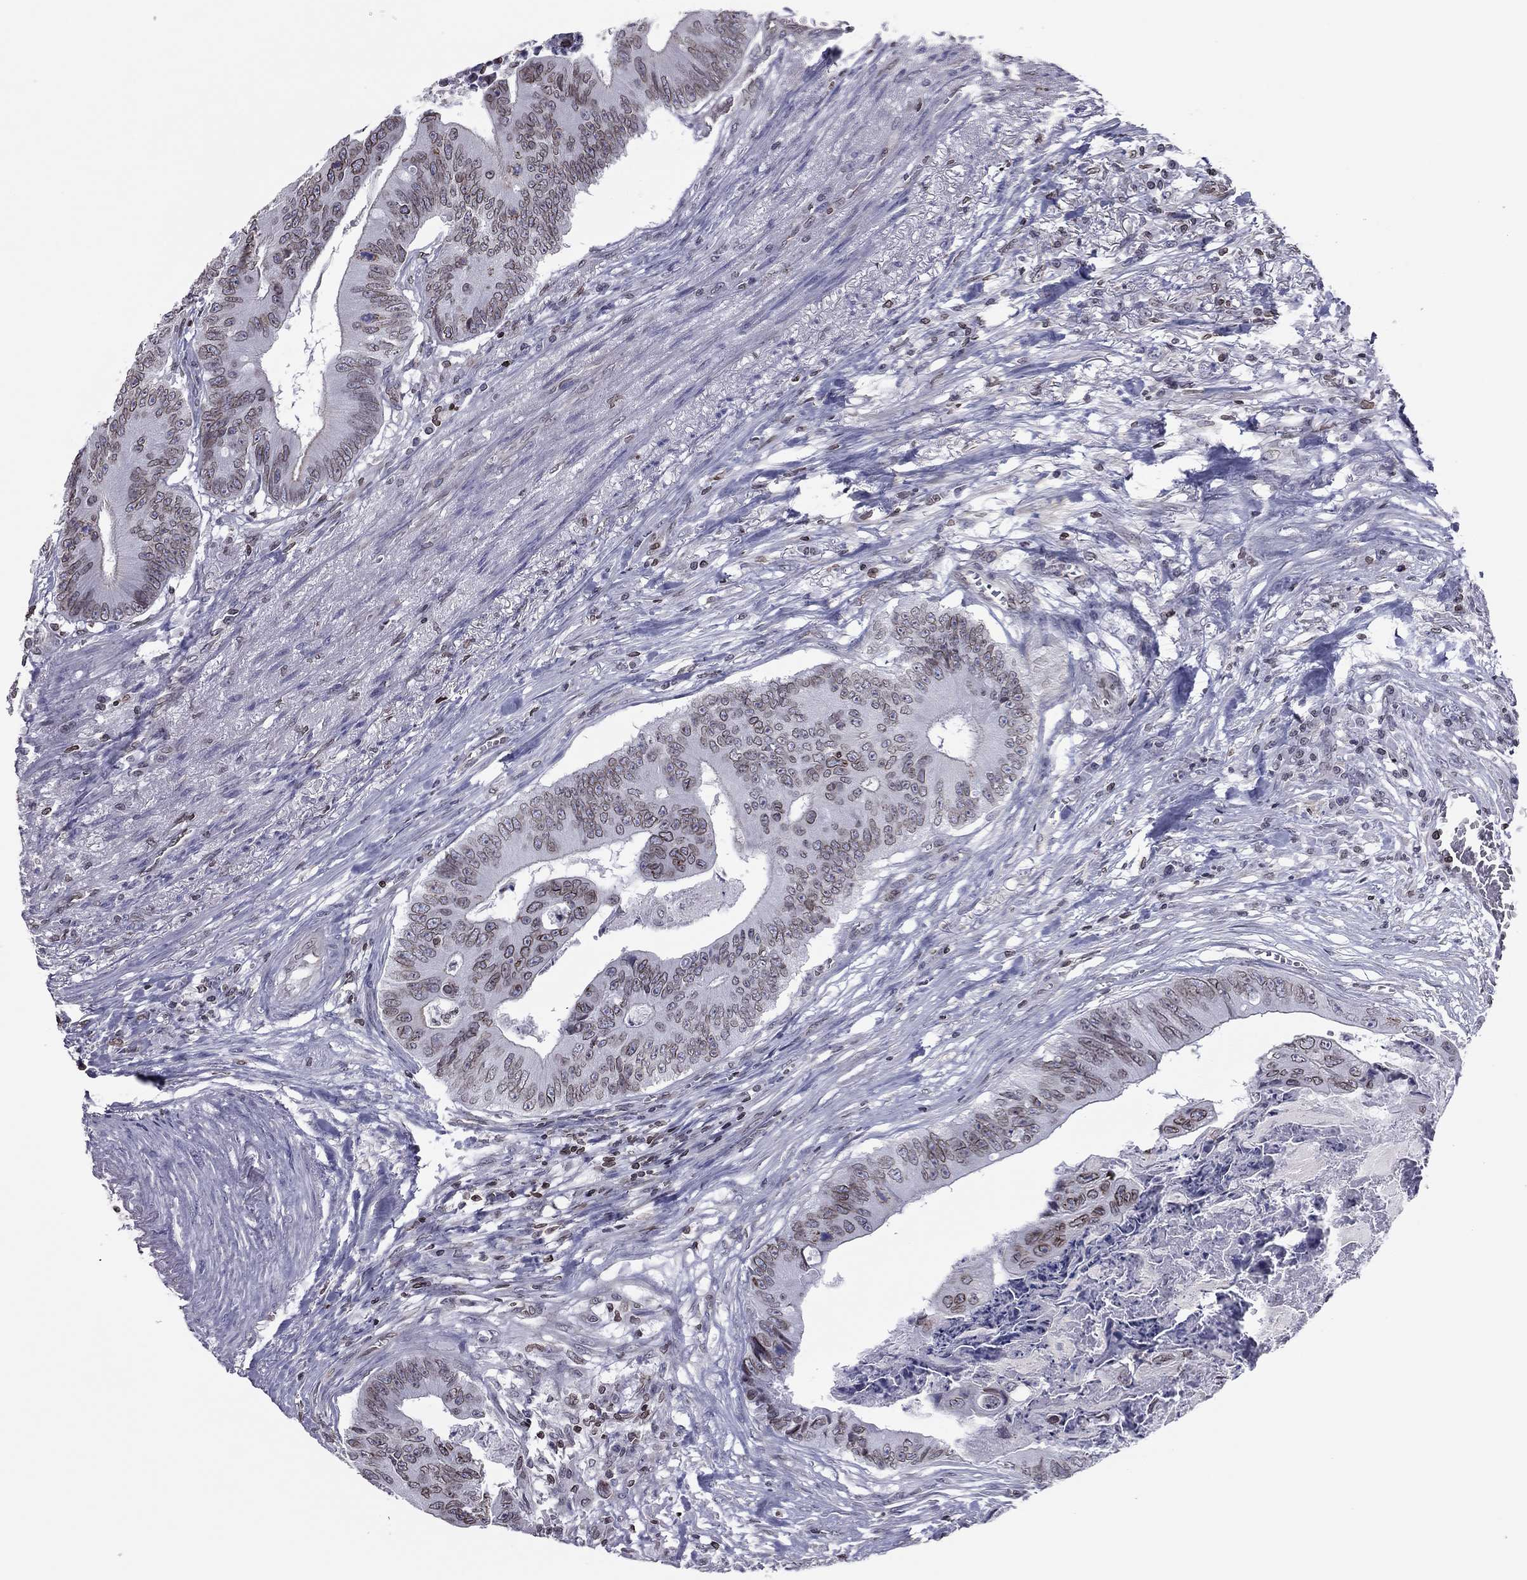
{"staining": {"intensity": "weak", "quantity": "25%-75%", "location": "cytoplasmic/membranous,nuclear"}, "tissue": "colorectal cancer", "cell_type": "Tumor cells", "image_type": "cancer", "snomed": [{"axis": "morphology", "description": "Adenocarcinoma, NOS"}, {"axis": "topography", "description": "Colon"}], "caption": "A photomicrograph of human colorectal cancer stained for a protein shows weak cytoplasmic/membranous and nuclear brown staining in tumor cells.", "gene": "ESPL1", "patient": {"sex": "male", "age": 84}}